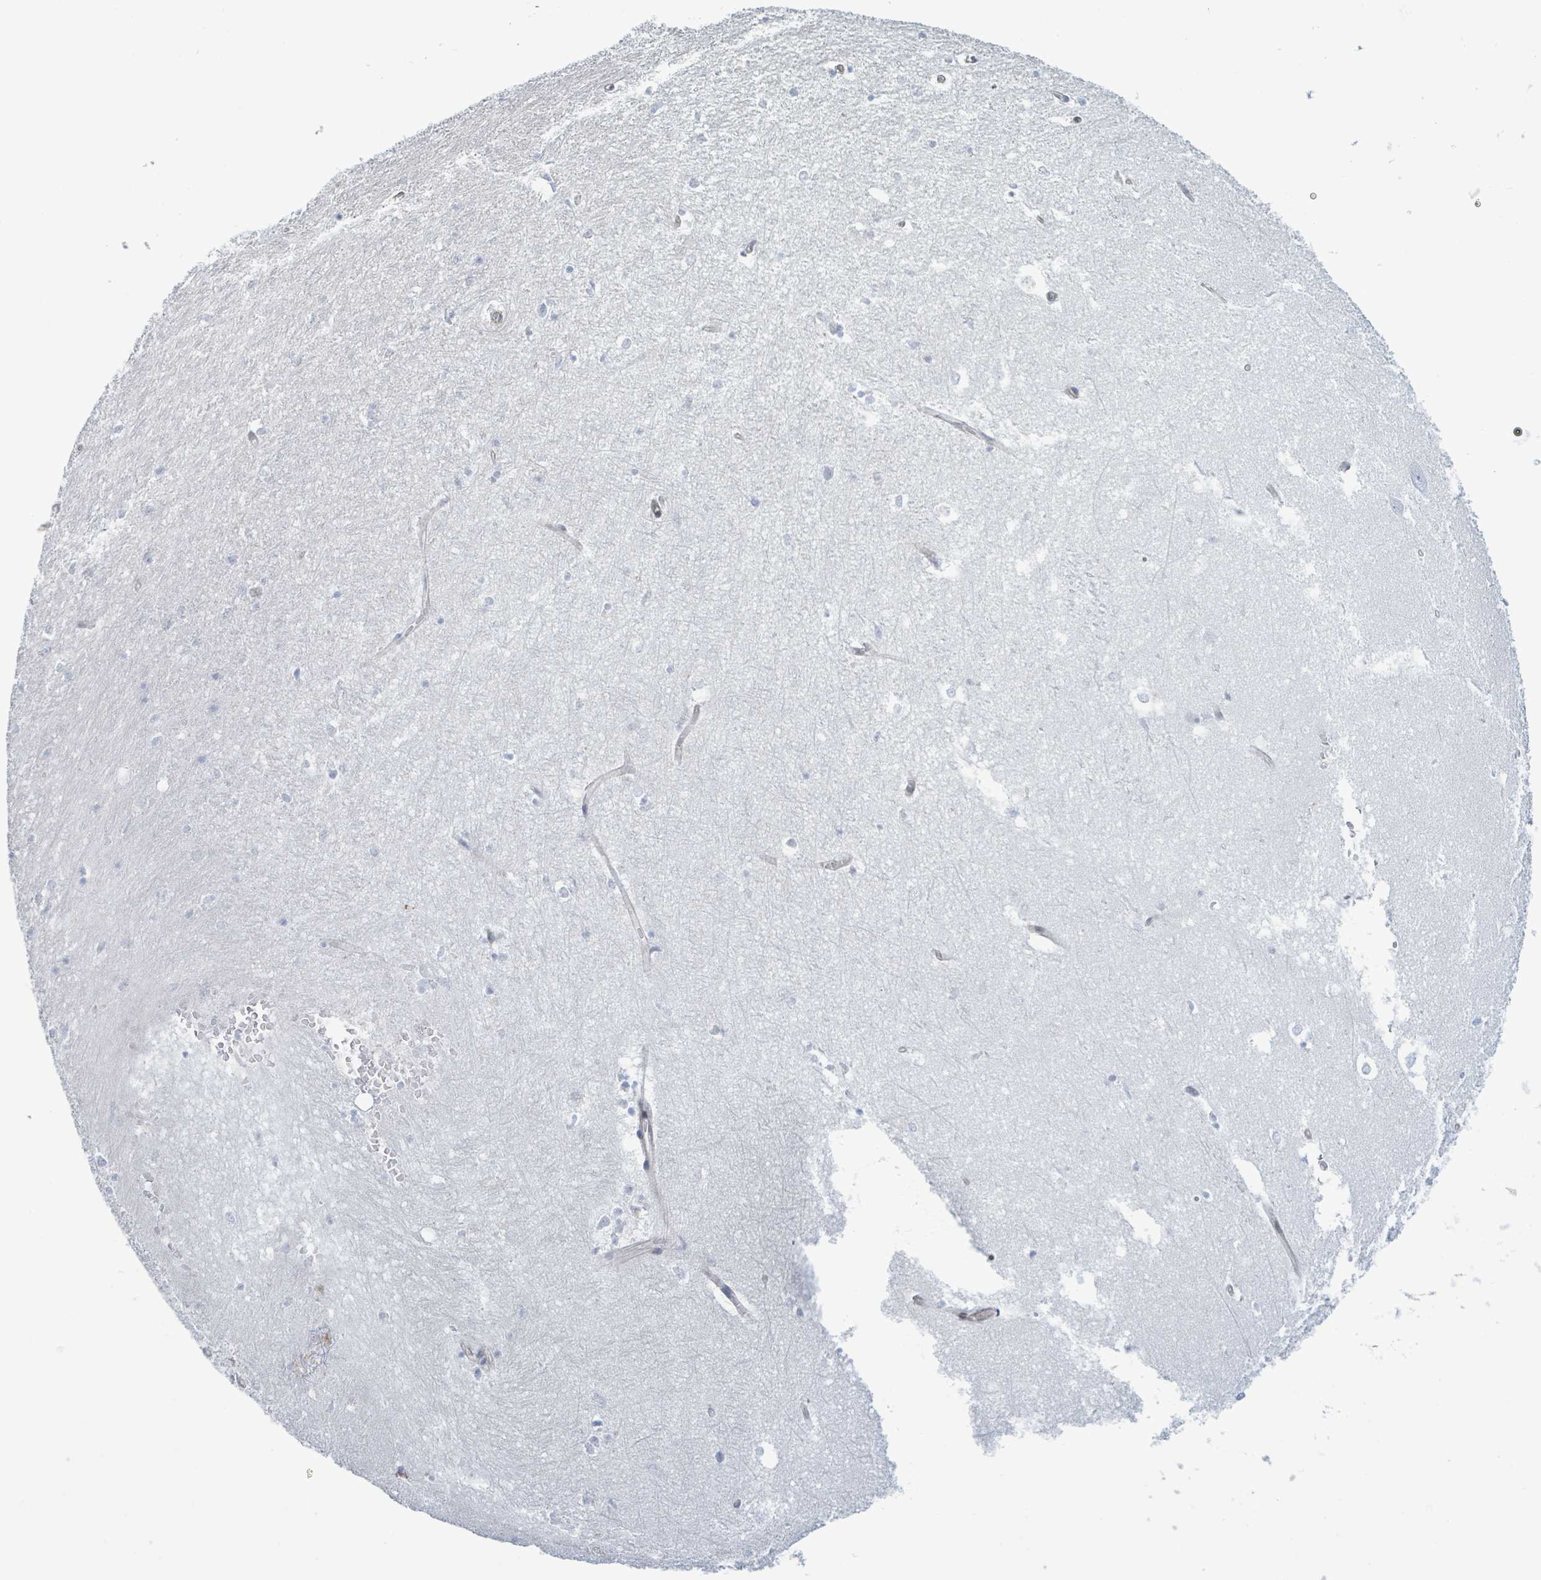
{"staining": {"intensity": "negative", "quantity": "none", "location": "none"}, "tissue": "hippocampus", "cell_type": "Glial cells", "image_type": "normal", "snomed": [{"axis": "morphology", "description": "Normal tissue, NOS"}, {"axis": "topography", "description": "Hippocampus"}], "caption": "The immunohistochemistry (IHC) histopathology image has no significant expression in glial cells of hippocampus.", "gene": "DMRTC1B", "patient": {"sex": "female", "age": 64}}